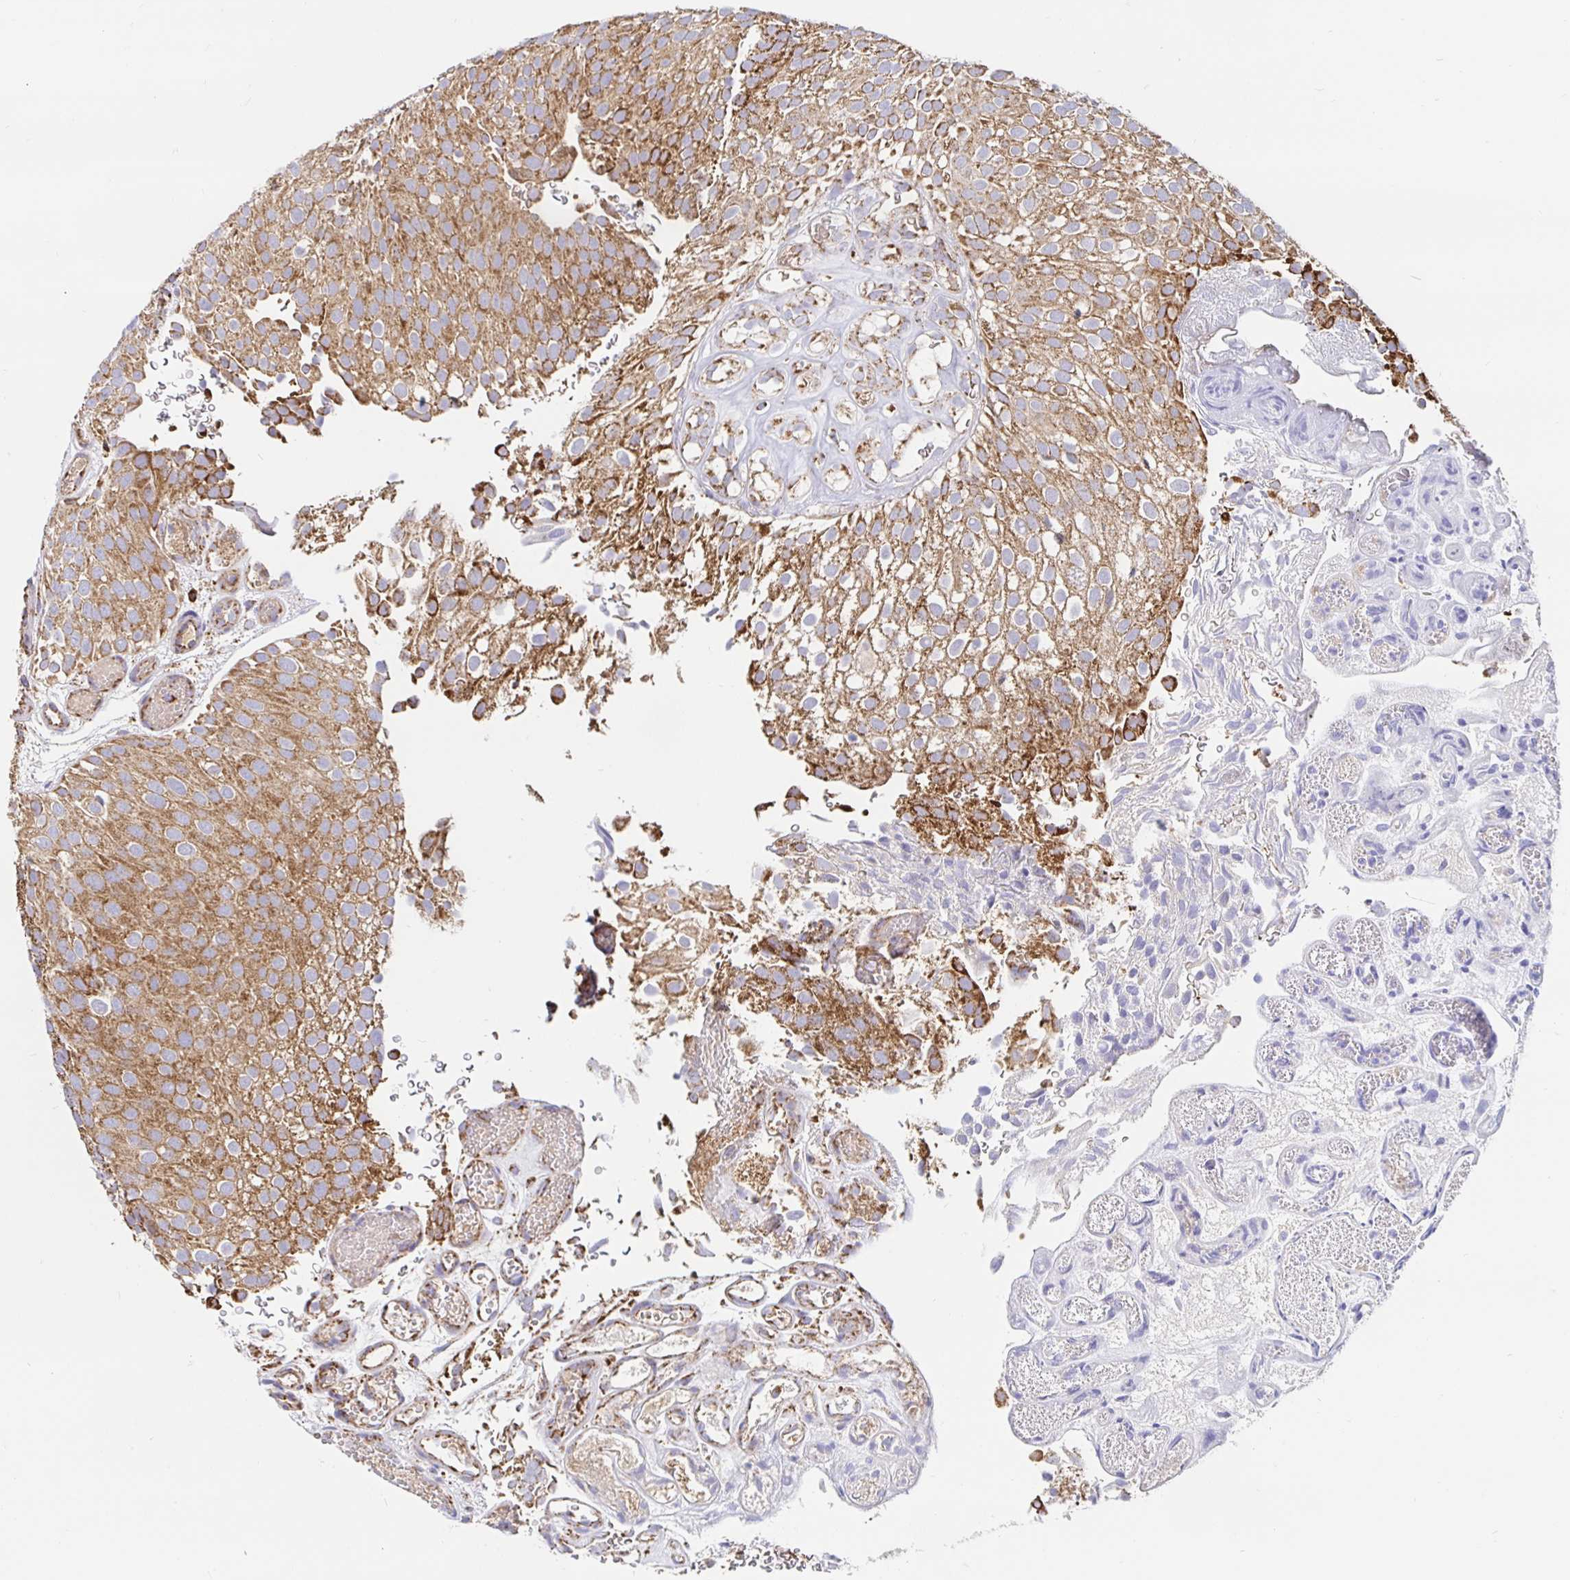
{"staining": {"intensity": "moderate", "quantity": ">75%", "location": "cytoplasmic/membranous"}, "tissue": "urothelial cancer", "cell_type": "Tumor cells", "image_type": "cancer", "snomed": [{"axis": "morphology", "description": "Urothelial carcinoma, Low grade"}, {"axis": "topography", "description": "Urinary bladder"}], "caption": "This is an image of IHC staining of urothelial cancer, which shows moderate positivity in the cytoplasmic/membranous of tumor cells.", "gene": "PRDX3", "patient": {"sex": "male", "age": 78}}